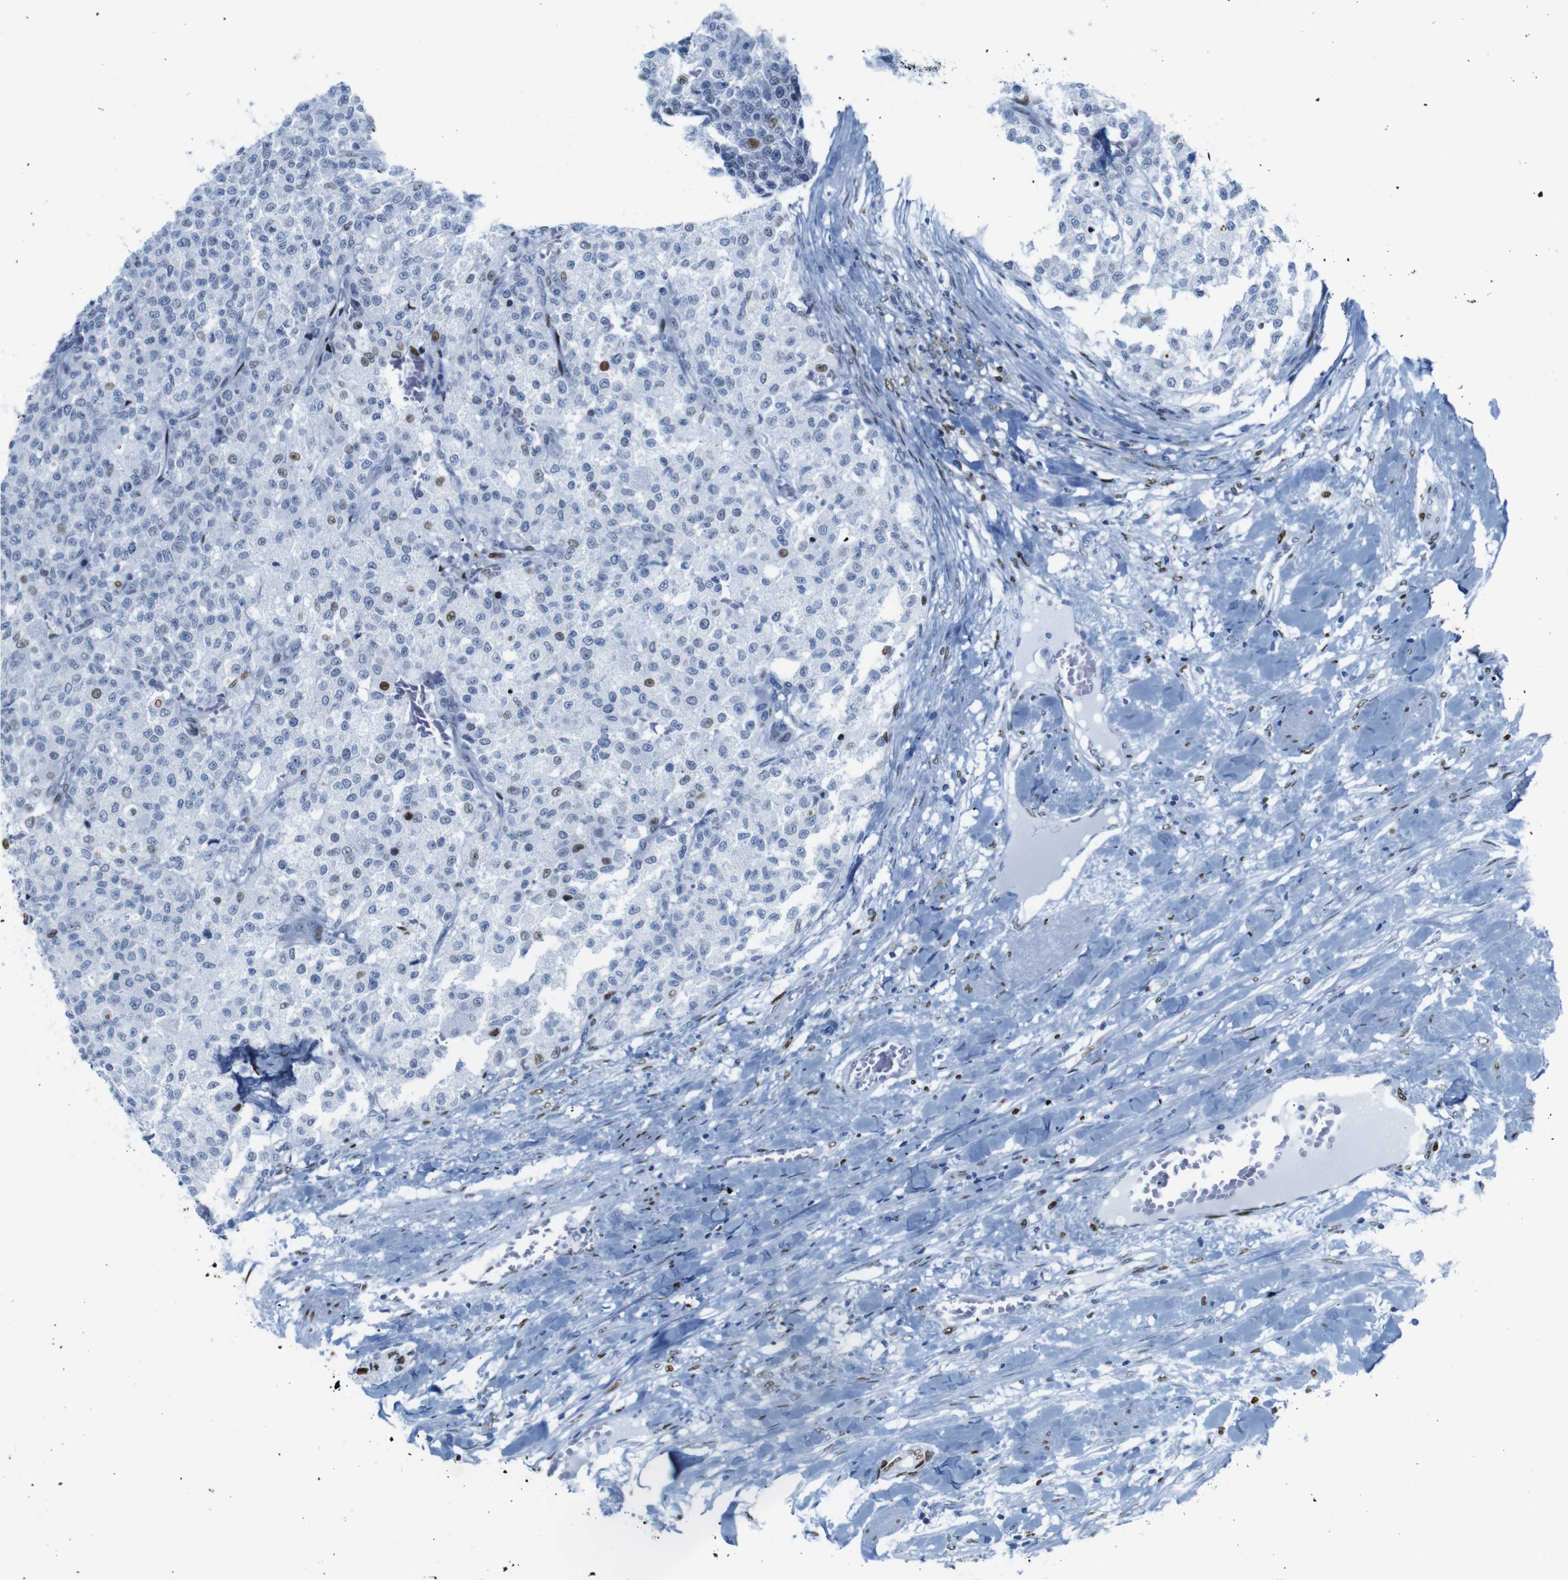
{"staining": {"intensity": "moderate", "quantity": "<25%", "location": "nuclear"}, "tissue": "testis cancer", "cell_type": "Tumor cells", "image_type": "cancer", "snomed": [{"axis": "morphology", "description": "Seminoma, NOS"}, {"axis": "topography", "description": "Testis"}], "caption": "IHC staining of testis cancer, which exhibits low levels of moderate nuclear expression in approximately <25% of tumor cells indicating moderate nuclear protein staining. The staining was performed using DAB (brown) for protein detection and nuclei were counterstained in hematoxylin (blue).", "gene": "NPIPB15", "patient": {"sex": "male", "age": 59}}